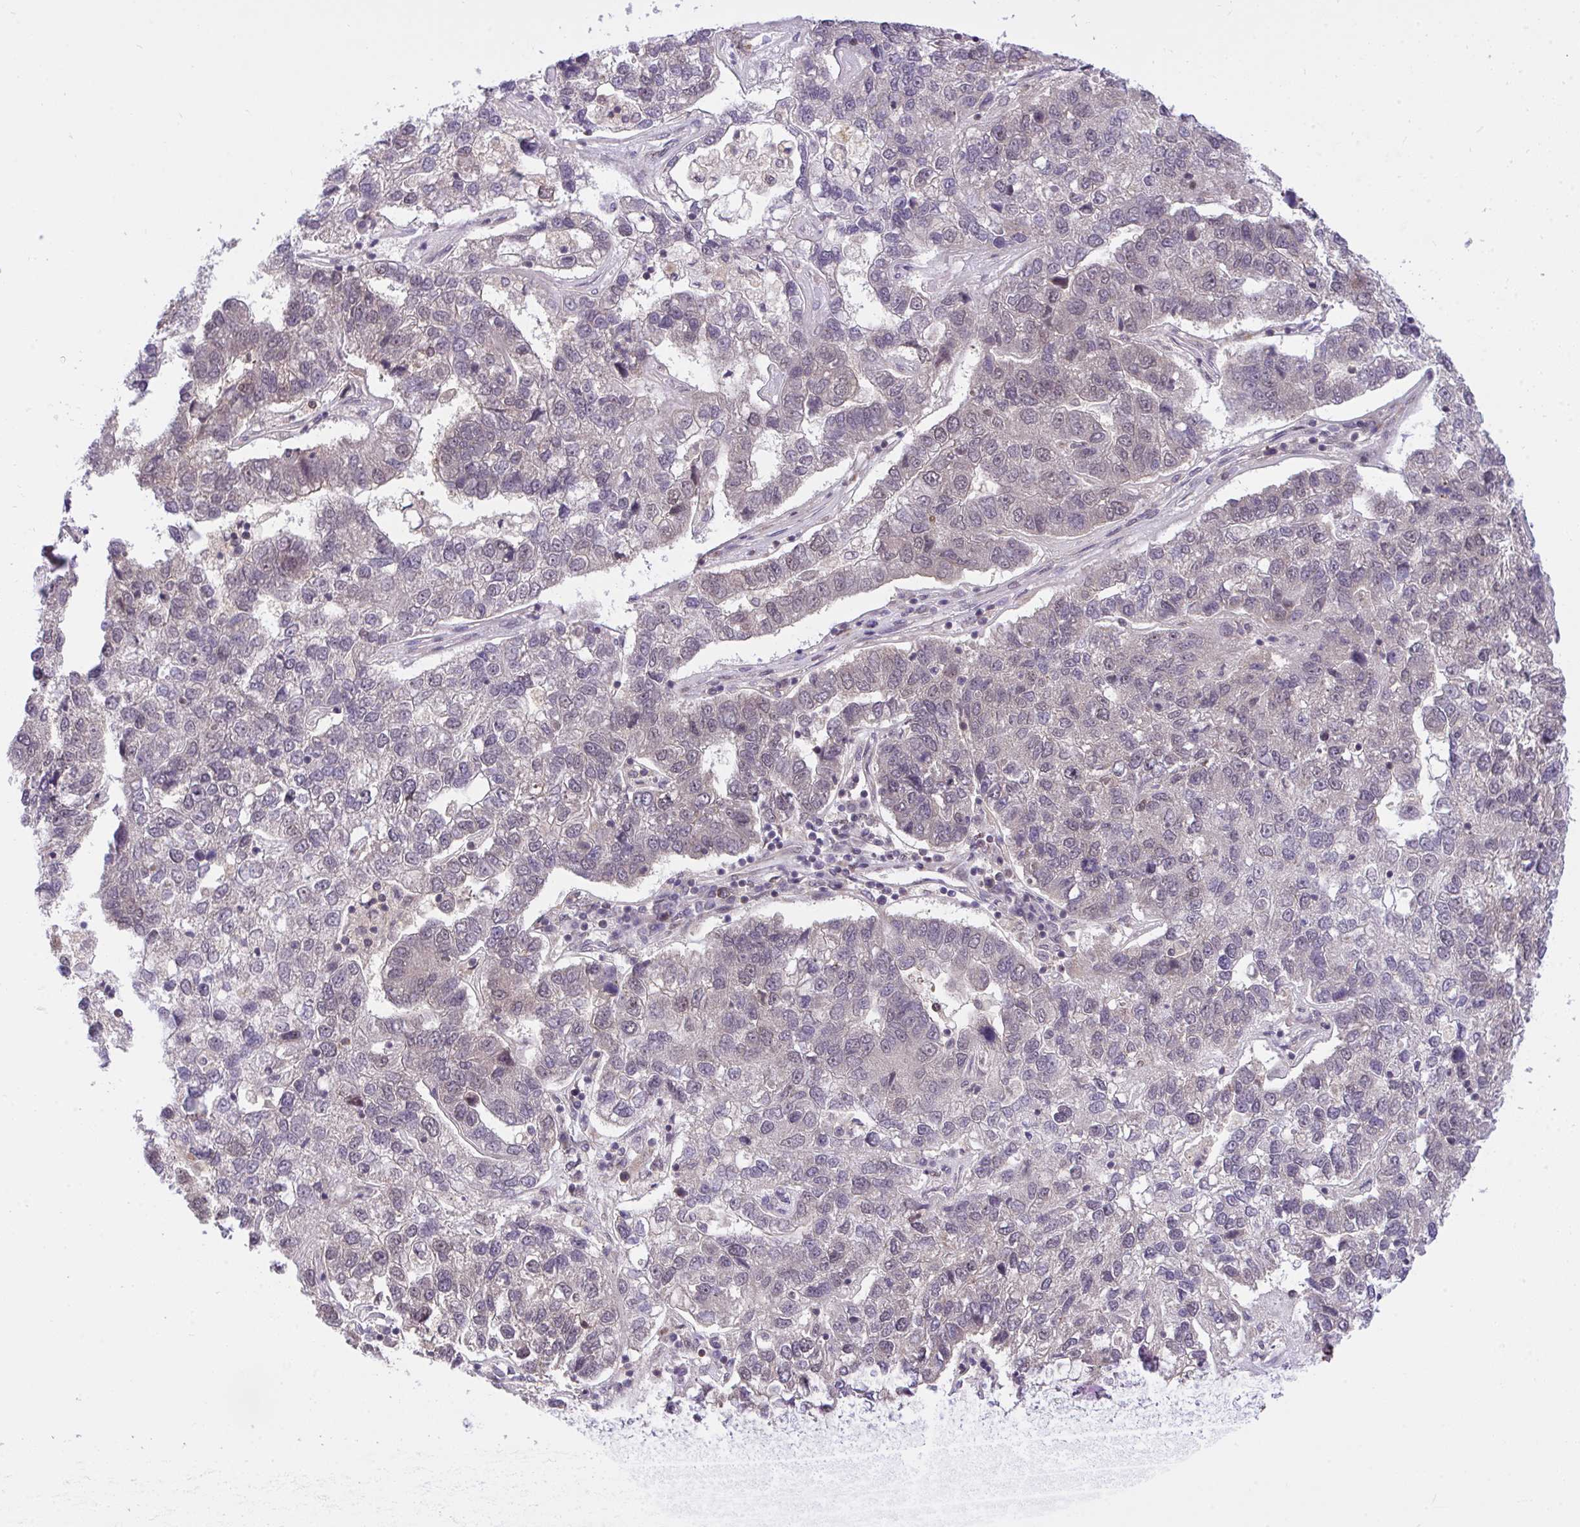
{"staining": {"intensity": "negative", "quantity": "none", "location": "none"}, "tissue": "pancreatic cancer", "cell_type": "Tumor cells", "image_type": "cancer", "snomed": [{"axis": "morphology", "description": "Adenocarcinoma, NOS"}, {"axis": "topography", "description": "Pancreas"}], "caption": "The photomicrograph reveals no staining of tumor cells in pancreatic cancer.", "gene": "ERI1", "patient": {"sex": "female", "age": 61}}